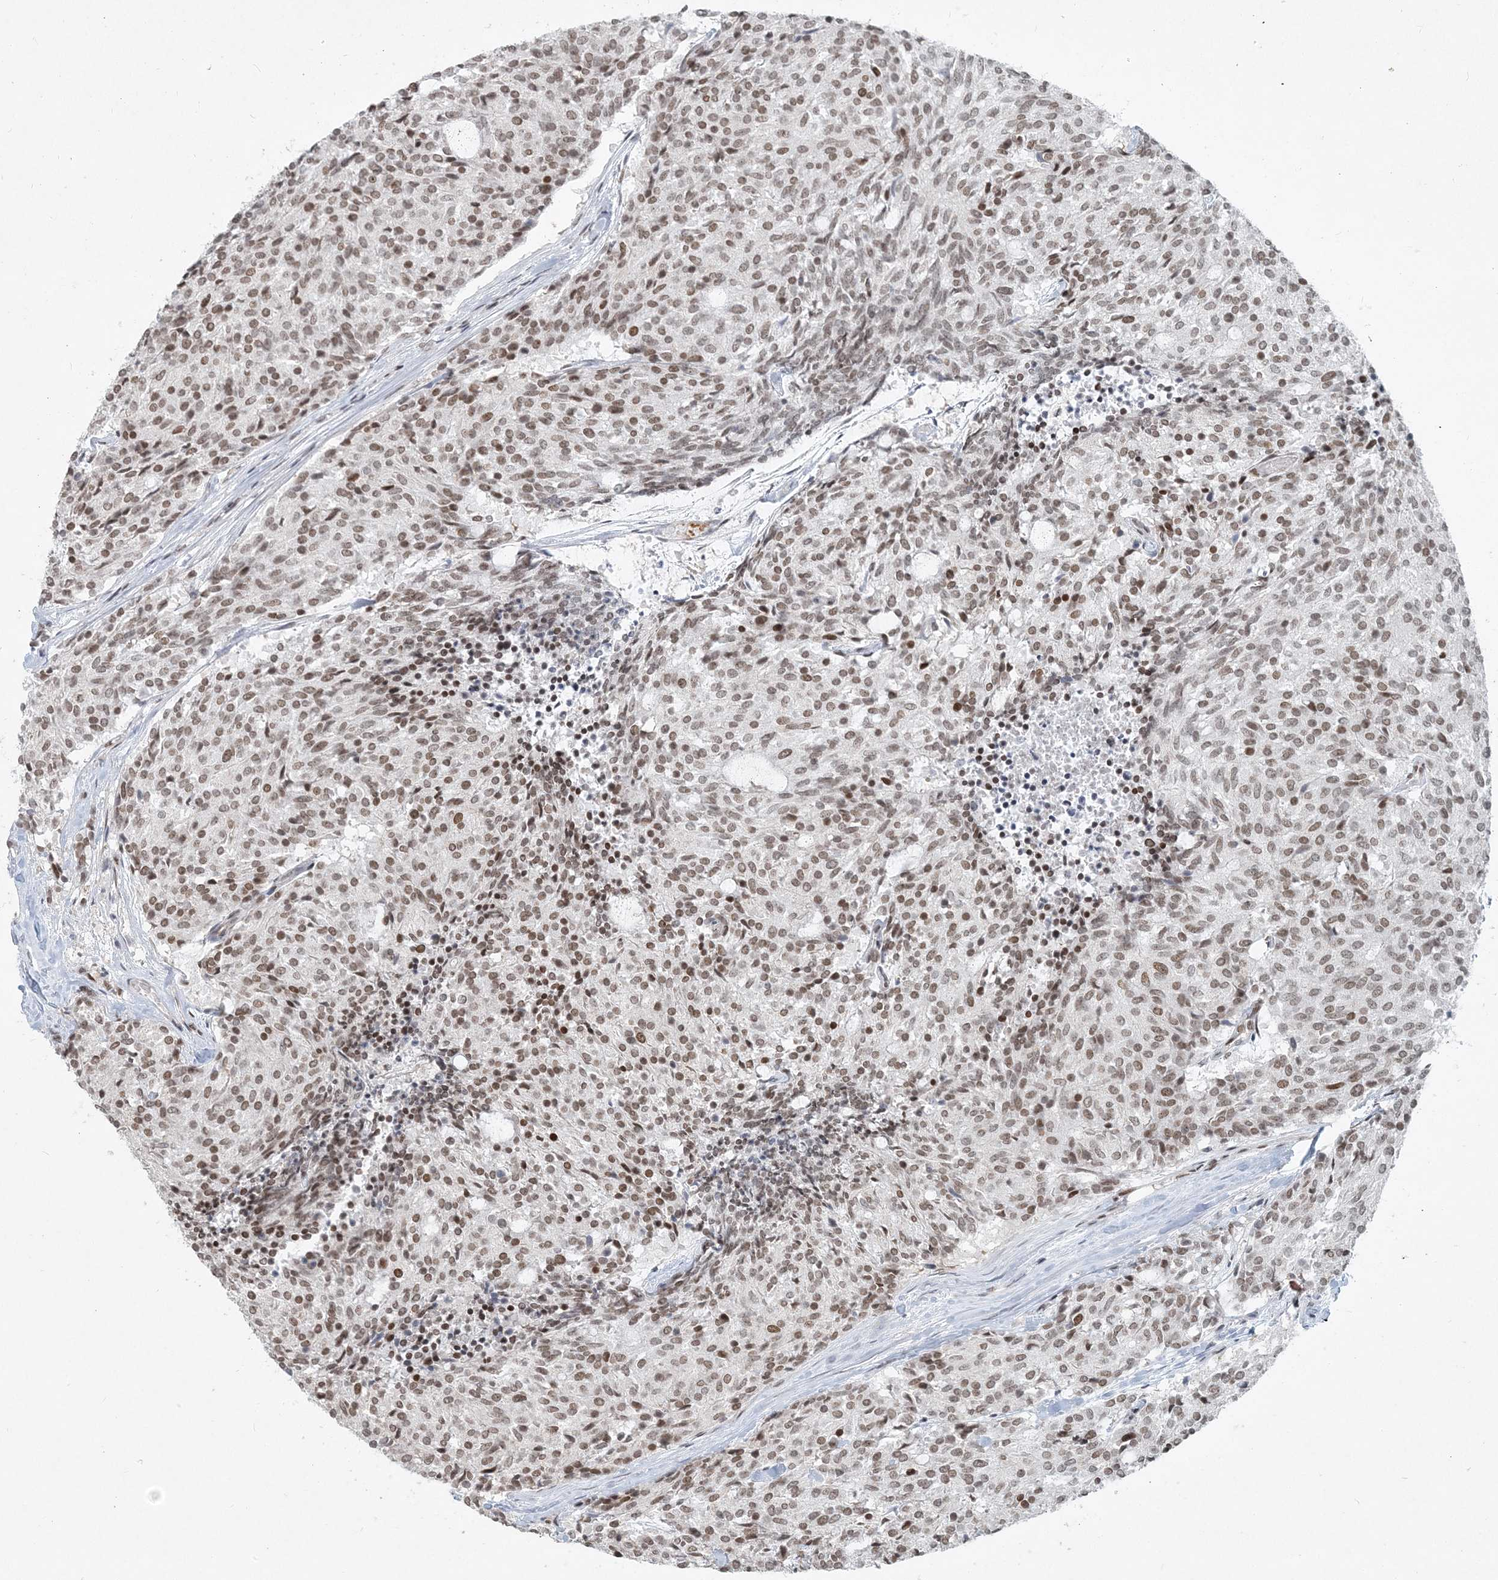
{"staining": {"intensity": "moderate", "quantity": ">75%", "location": "nuclear"}, "tissue": "carcinoid", "cell_type": "Tumor cells", "image_type": "cancer", "snomed": [{"axis": "morphology", "description": "Carcinoid, malignant, NOS"}, {"axis": "topography", "description": "Pancreas"}], "caption": "Protein expression analysis of carcinoid demonstrates moderate nuclear positivity in about >75% of tumor cells. The staining is performed using DAB brown chromogen to label protein expression. The nuclei are counter-stained blue using hematoxylin.", "gene": "BAZ1B", "patient": {"sex": "female", "age": 54}}